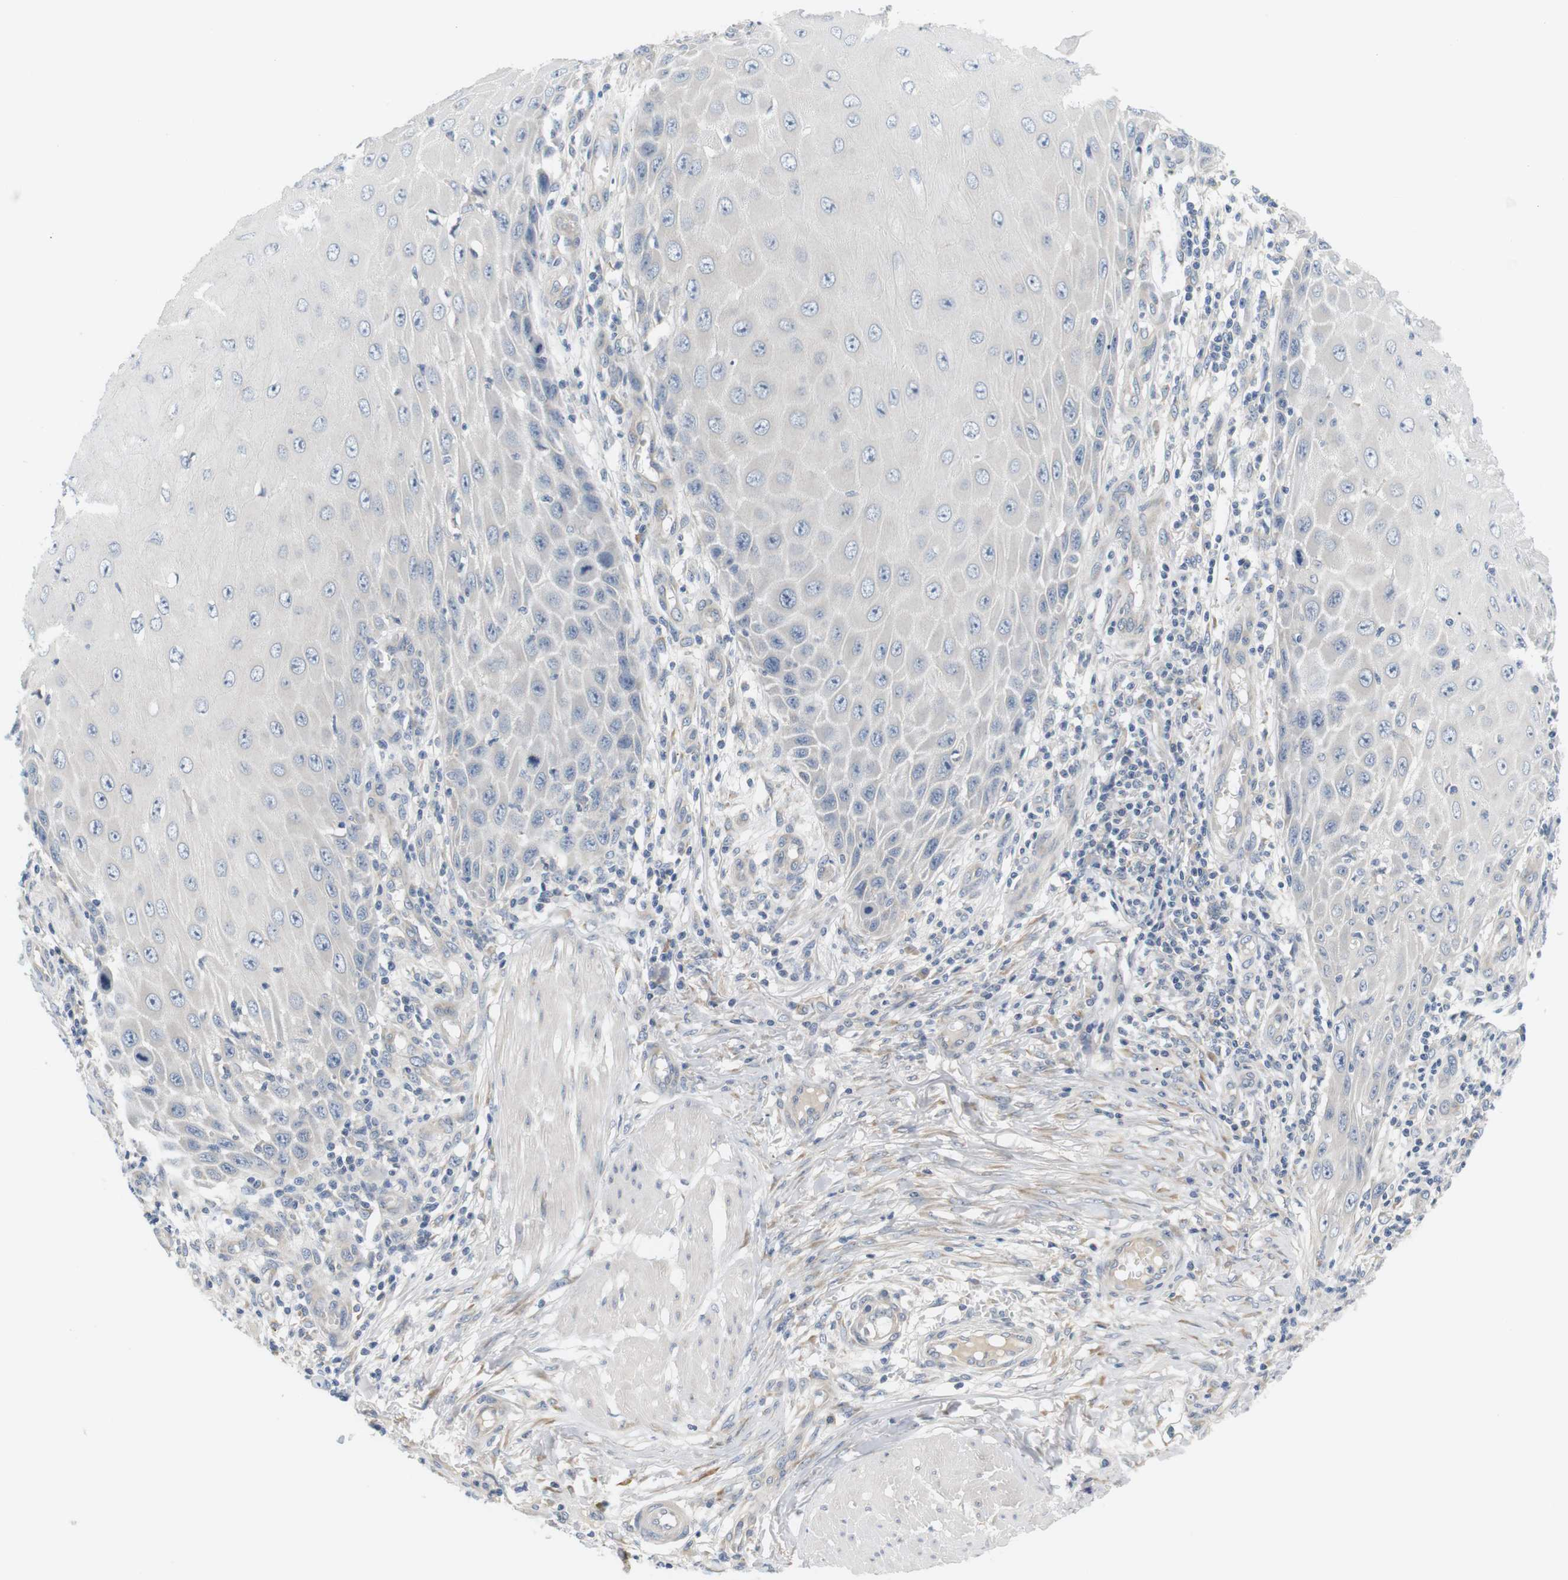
{"staining": {"intensity": "negative", "quantity": "none", "location": "none"}, "tissue": "skin cancer", "cell_type": "Tumor cells", "image_type": "cancer", "snomed": [{"axis": "morphology", "description": "Squamous cell carcinoma, NOS"}, {"axis": "topography", "description": "Skin"}], "caption": "There is no significant expression in tumor cells of squamous cell carcinoma (skin).", "gene": "EVA1C", "patient": {"sex": "female", "age": 73}}